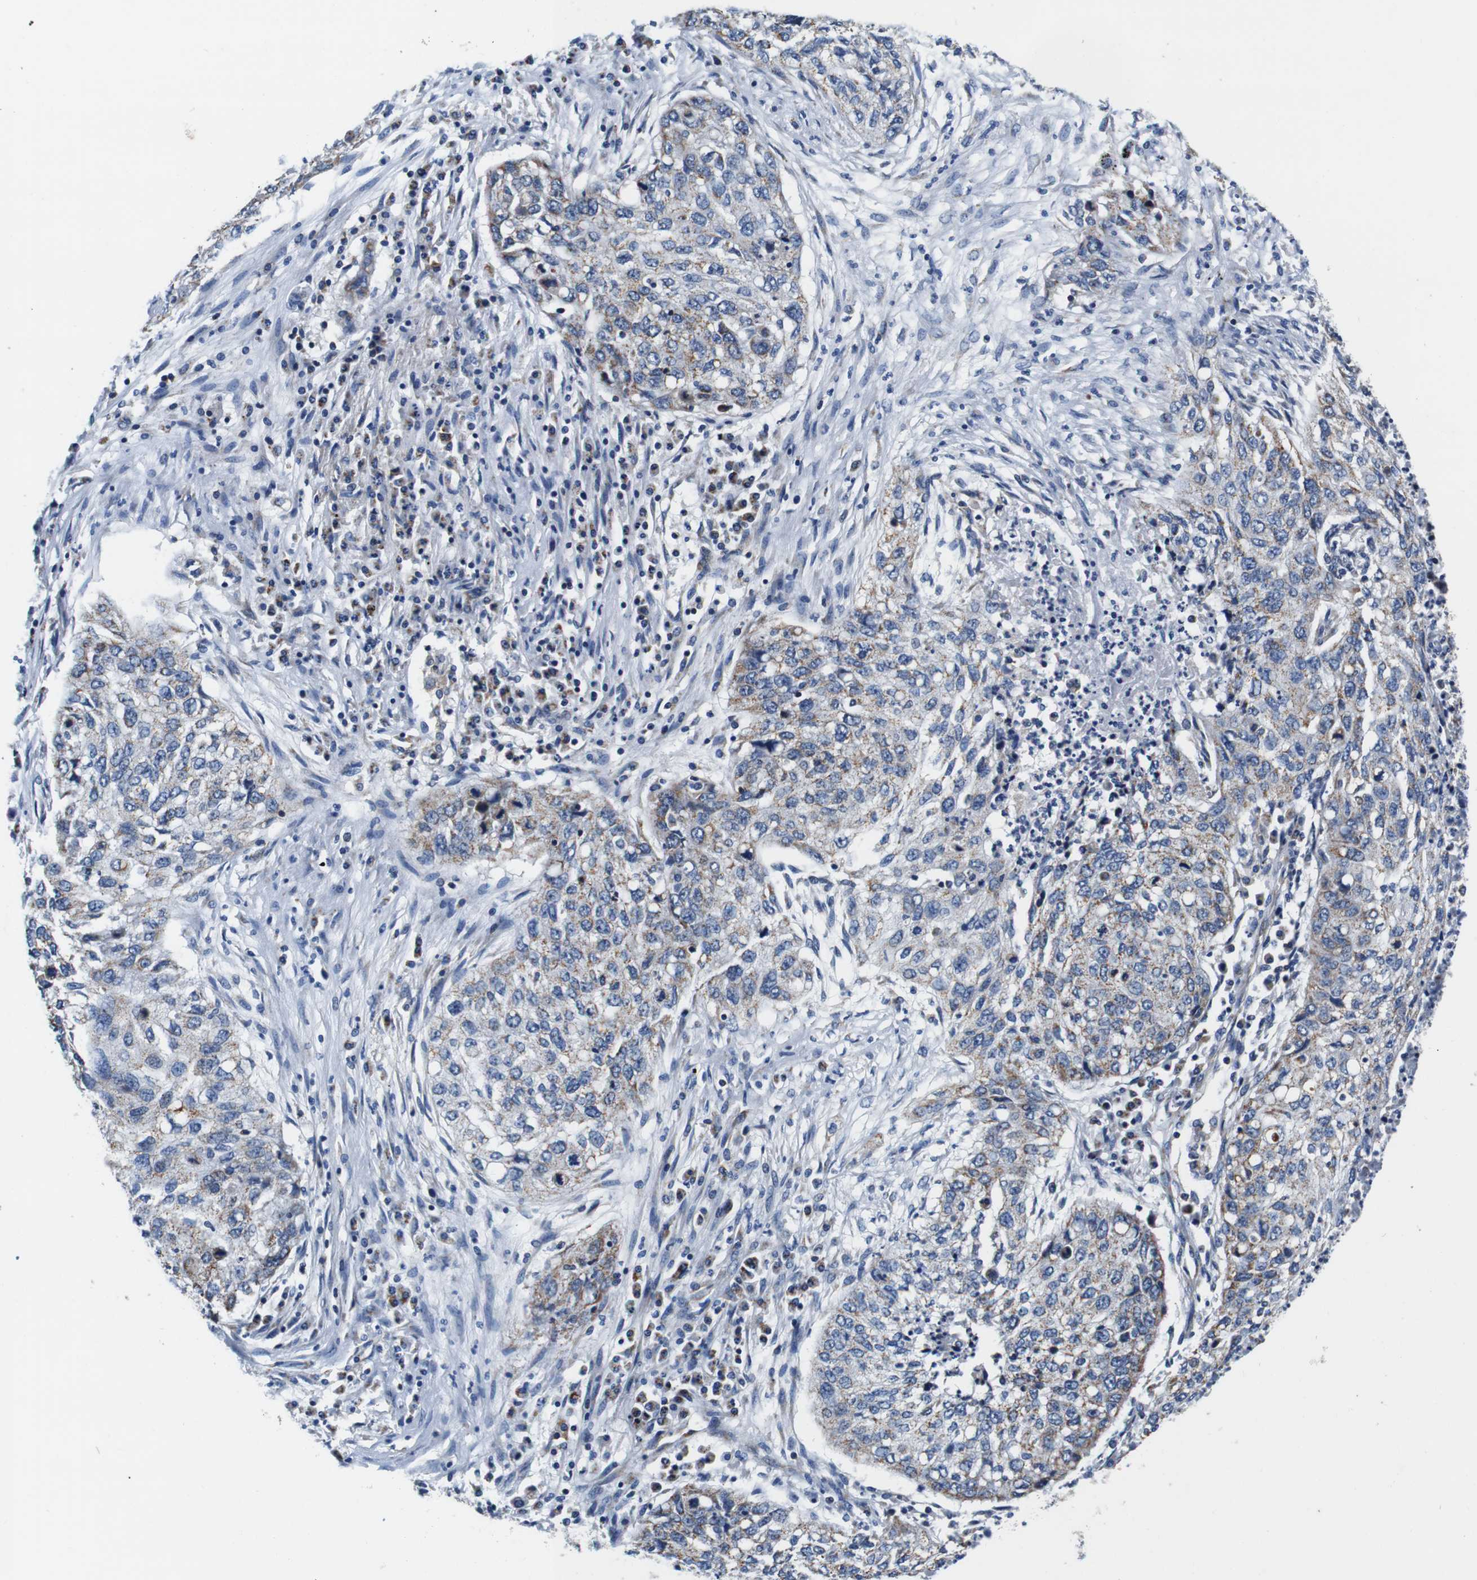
{"staining": {"intensity": "weak", "quantity": ">75%", "location": "cytoplasmic/membranous"}, "tissue": "lung cancer", "cell_type": "Tumor cells", "image_type": "cancer", "snomed": [{"axis": "morphology", "description": "Squamous cell carcinoma, NOS"}, {"axis": "topography", "description": "Lung"}], "caption": "Immunohistochemistry (IHC) (DAB (3,3'-diaminobenzidine)) staining of squamous cell carcinoma (lung) demonstrates weak cytoplasmic/membranous protein positivity in about >75% of tumor cells.", "gene": "LRP4", "patient": {"sex": "female", "age": 63}}